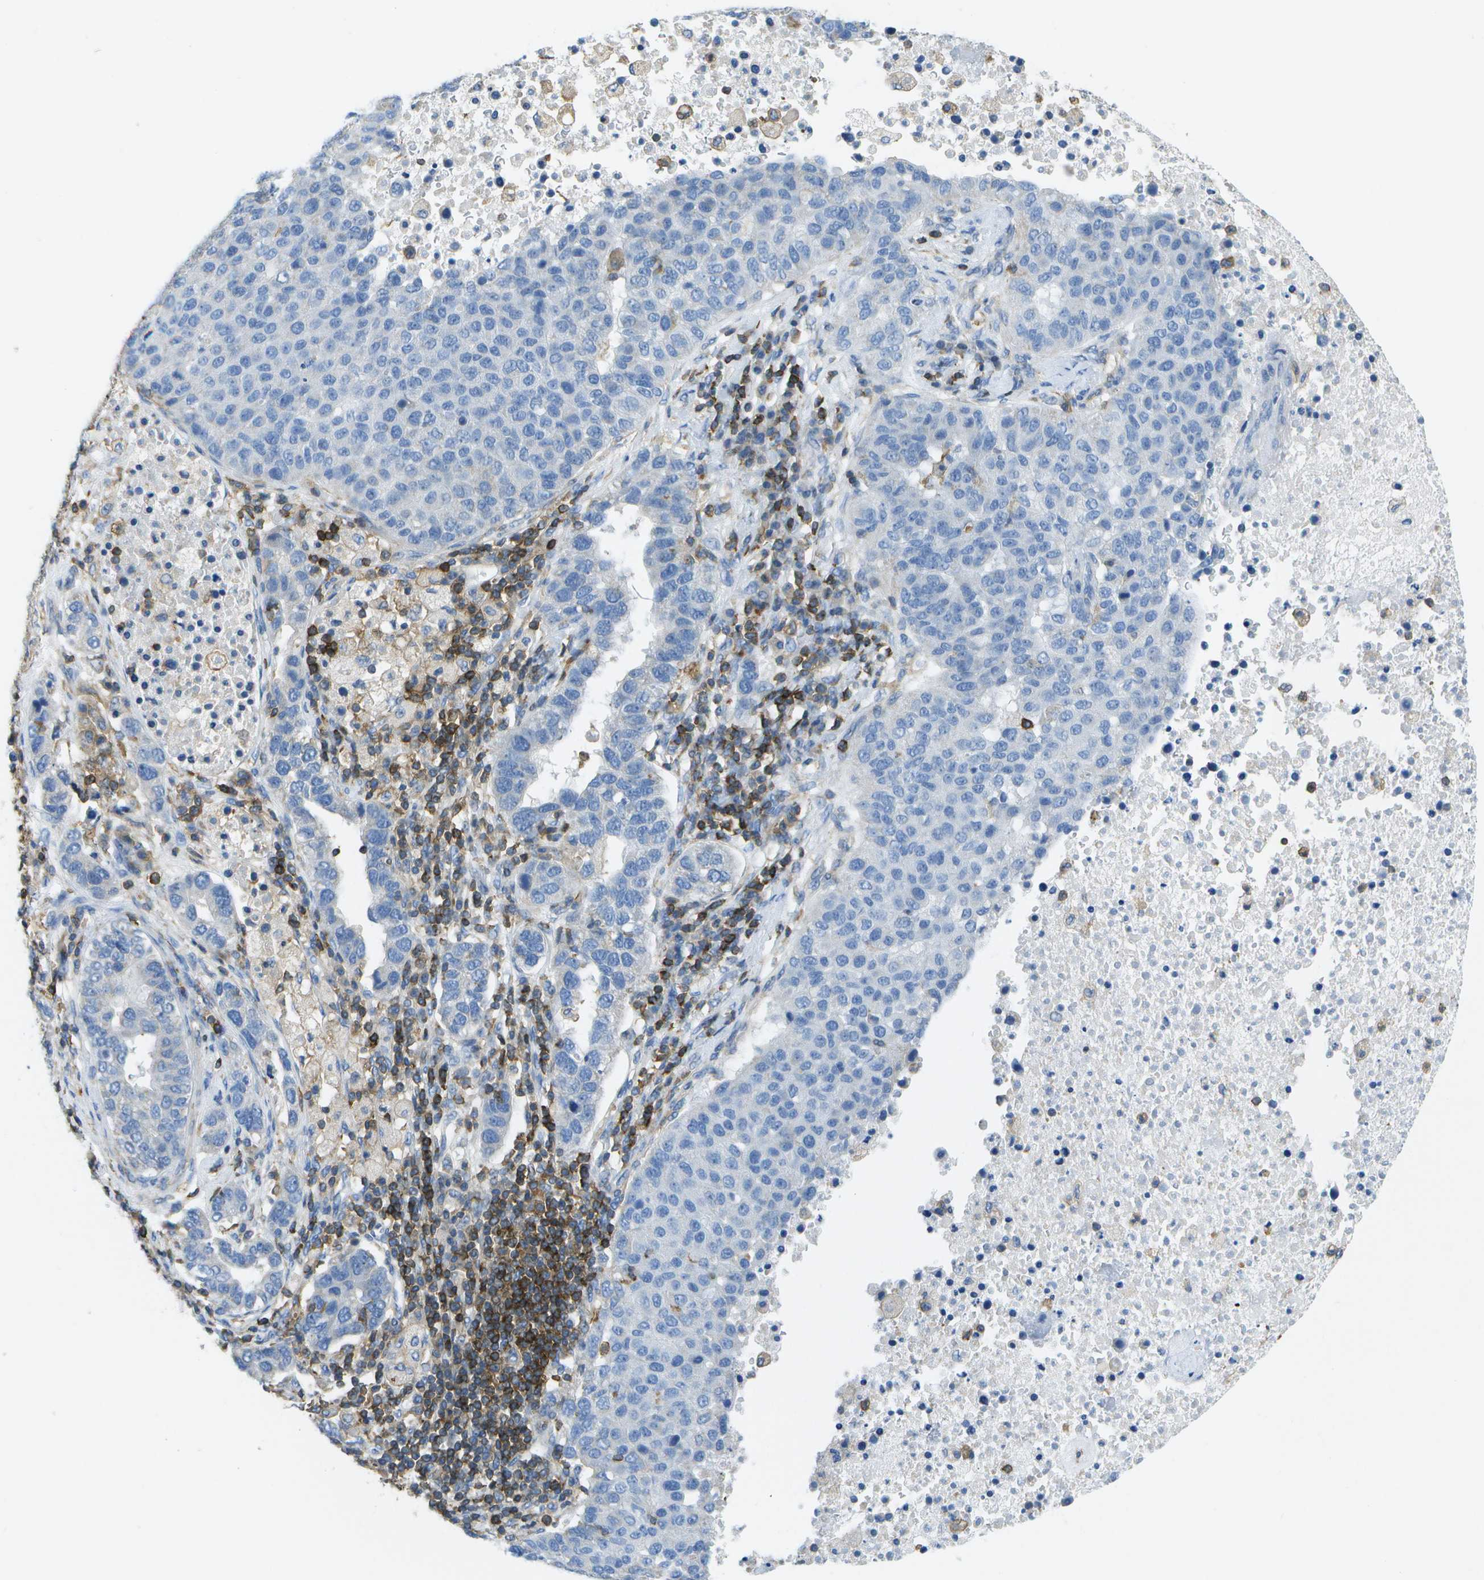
{"staining": {"intensity": "negative", "quantity": "none", "location": "none"}, "tissue": "pancreatic cancer", "cell_type": "Tumor cells", "image_type": "cancer", "snomed": [{"axis": "morphology", "description": "Adenocarcinoma, NOS"}, {"axis": "topography", "description": "Pancreas"}], "caption": "Immunohistochemical staining of adenocarcinoma (pancreatic) demonstrates no significant expression in tumor cells.", "gene": "RCSD1", "patient": {"sex": "female", "age": 61}}